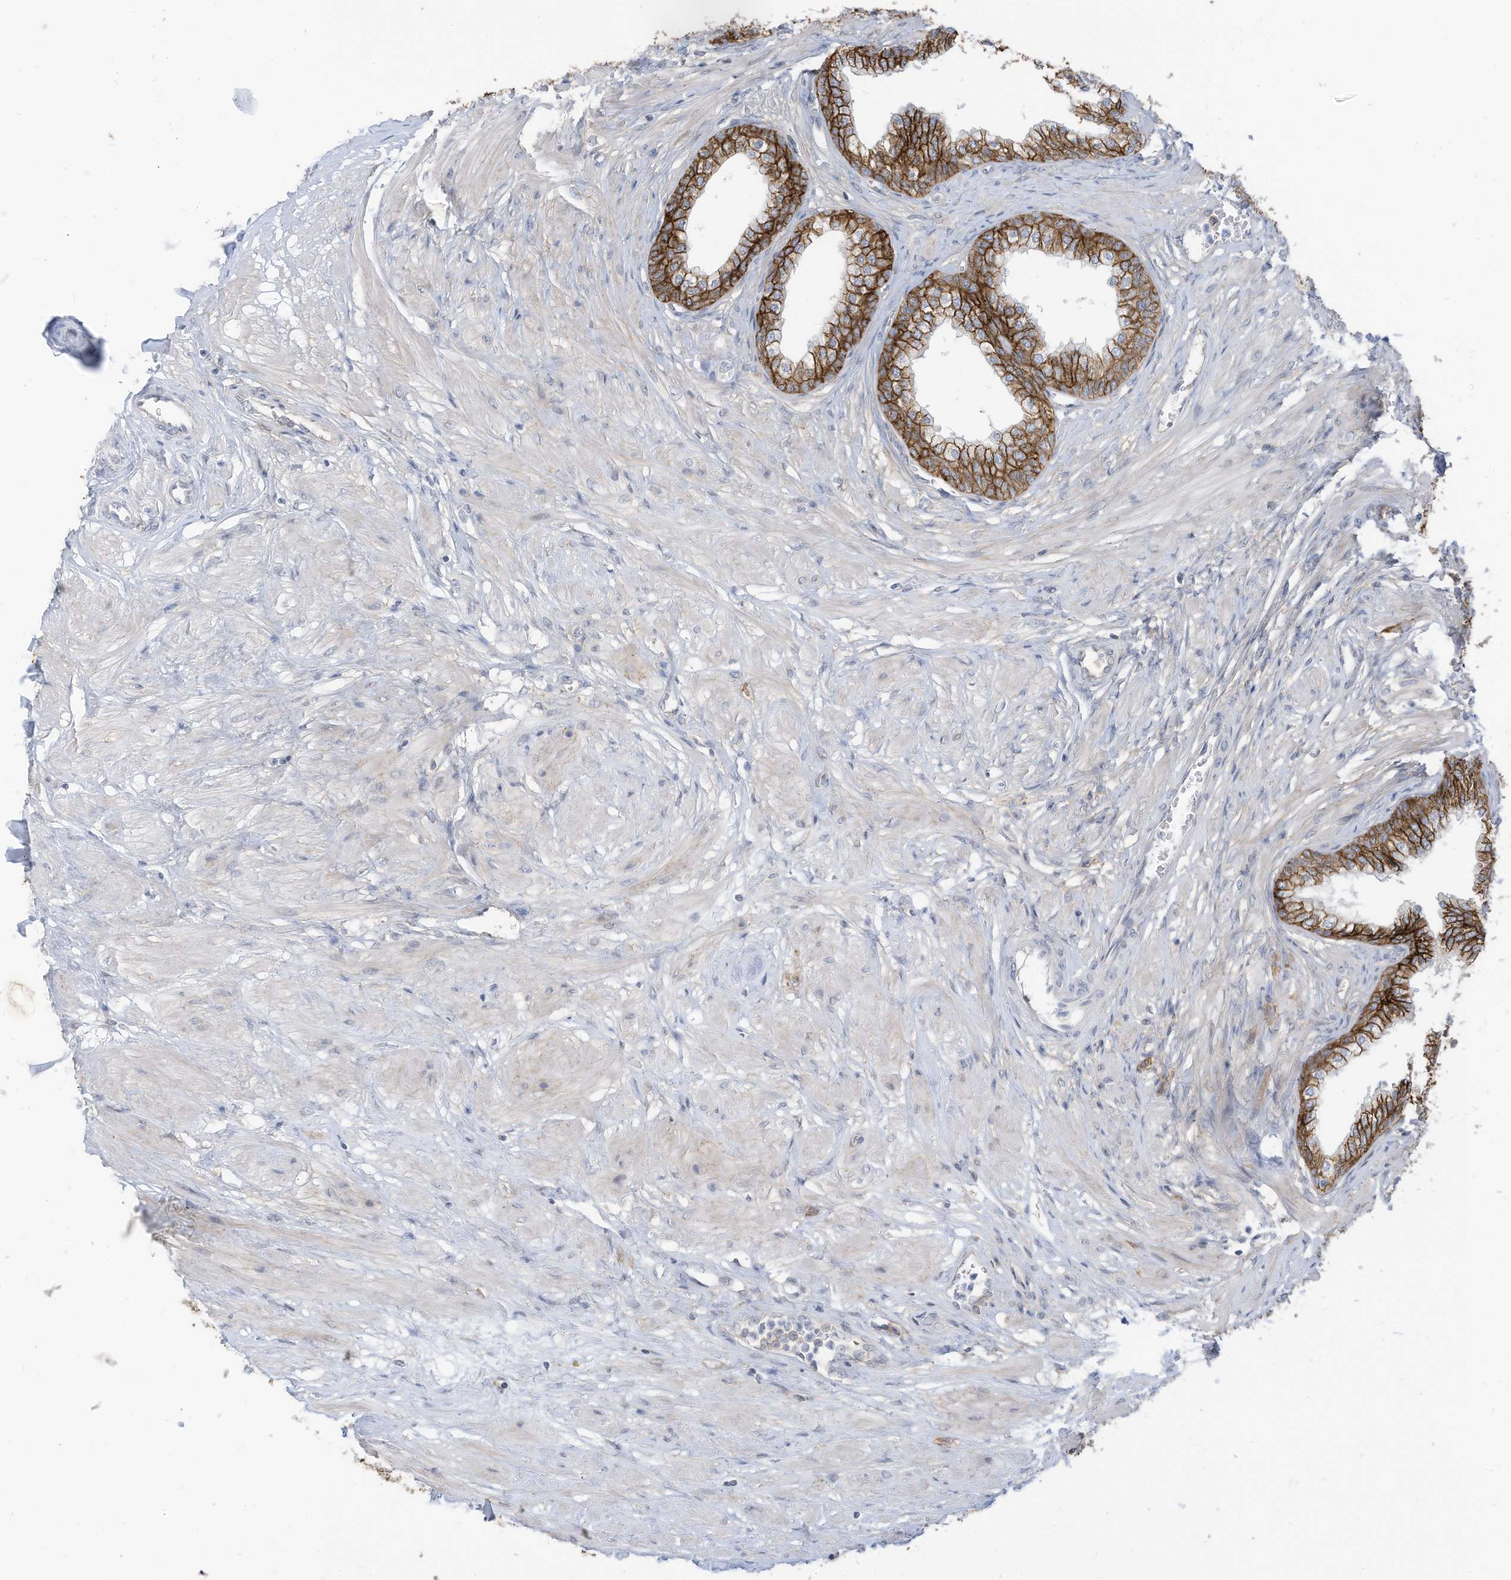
{"staining": {"intensity": "strong", "quantity": ">75%", "location": "cytoplasmic/membranous"}, "tissue": "prostate", "cell_type": "Glandular cells", "image_type": "normal", "snomed": [{"axis": "morphology", "description": "Normal tissue, NOS"}, {"axis": "morphology", "description": "Urothelial carcinoma, Low grade"}, {"axis": "topography", "description": "Urinary bladder"}, {"axis": "topography", "description": "Prostate"}], "caption": "This is a photomicrograph of immunohistochemistry staining of normal prostate, which shows strong expression in the cytoplasmic/membranous of glandular cells.", "gene": "SLC1A5", "patient": {"sex": "male", "age": 60}}